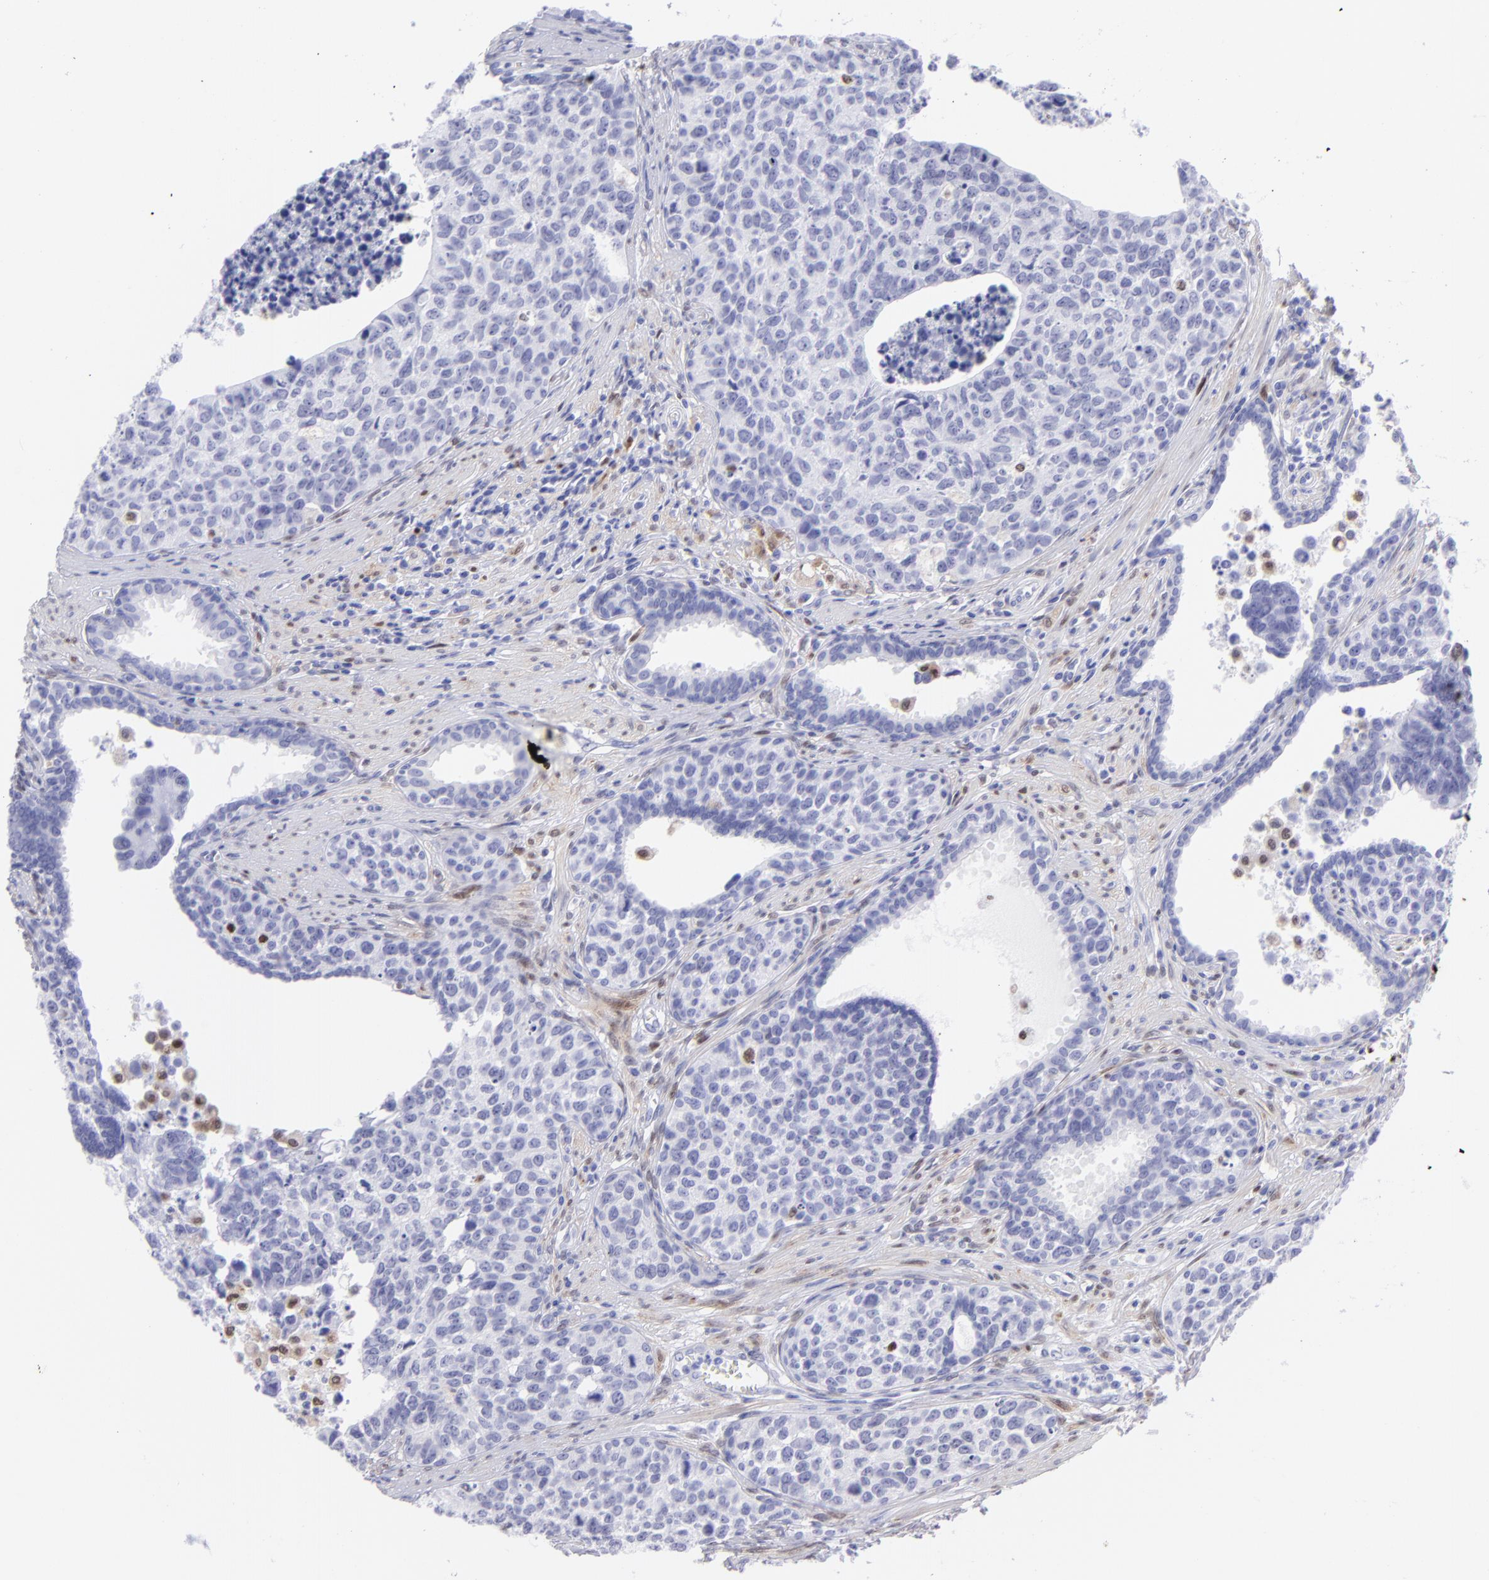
{"staining": {"intensity": "negative", "quantity": "none", "location": "none"}, "tissue": "urothelial cancer", "cell_type": "Tumor cells", "image_type": "cancer", "snomed": [{"axis": "morphology", "description": "Urothelial carcinoma, High grade"}, {"axis": "topography", "description": "Urinary bladder"}], "caption": "This image is of urothelial cancer stained with IHC to label a protein in brown with the nuclei are counter-stained blue. There is no staining in tumor cells.", "gene": "MITF", "patient": {"sex": "male", "age": 81}}